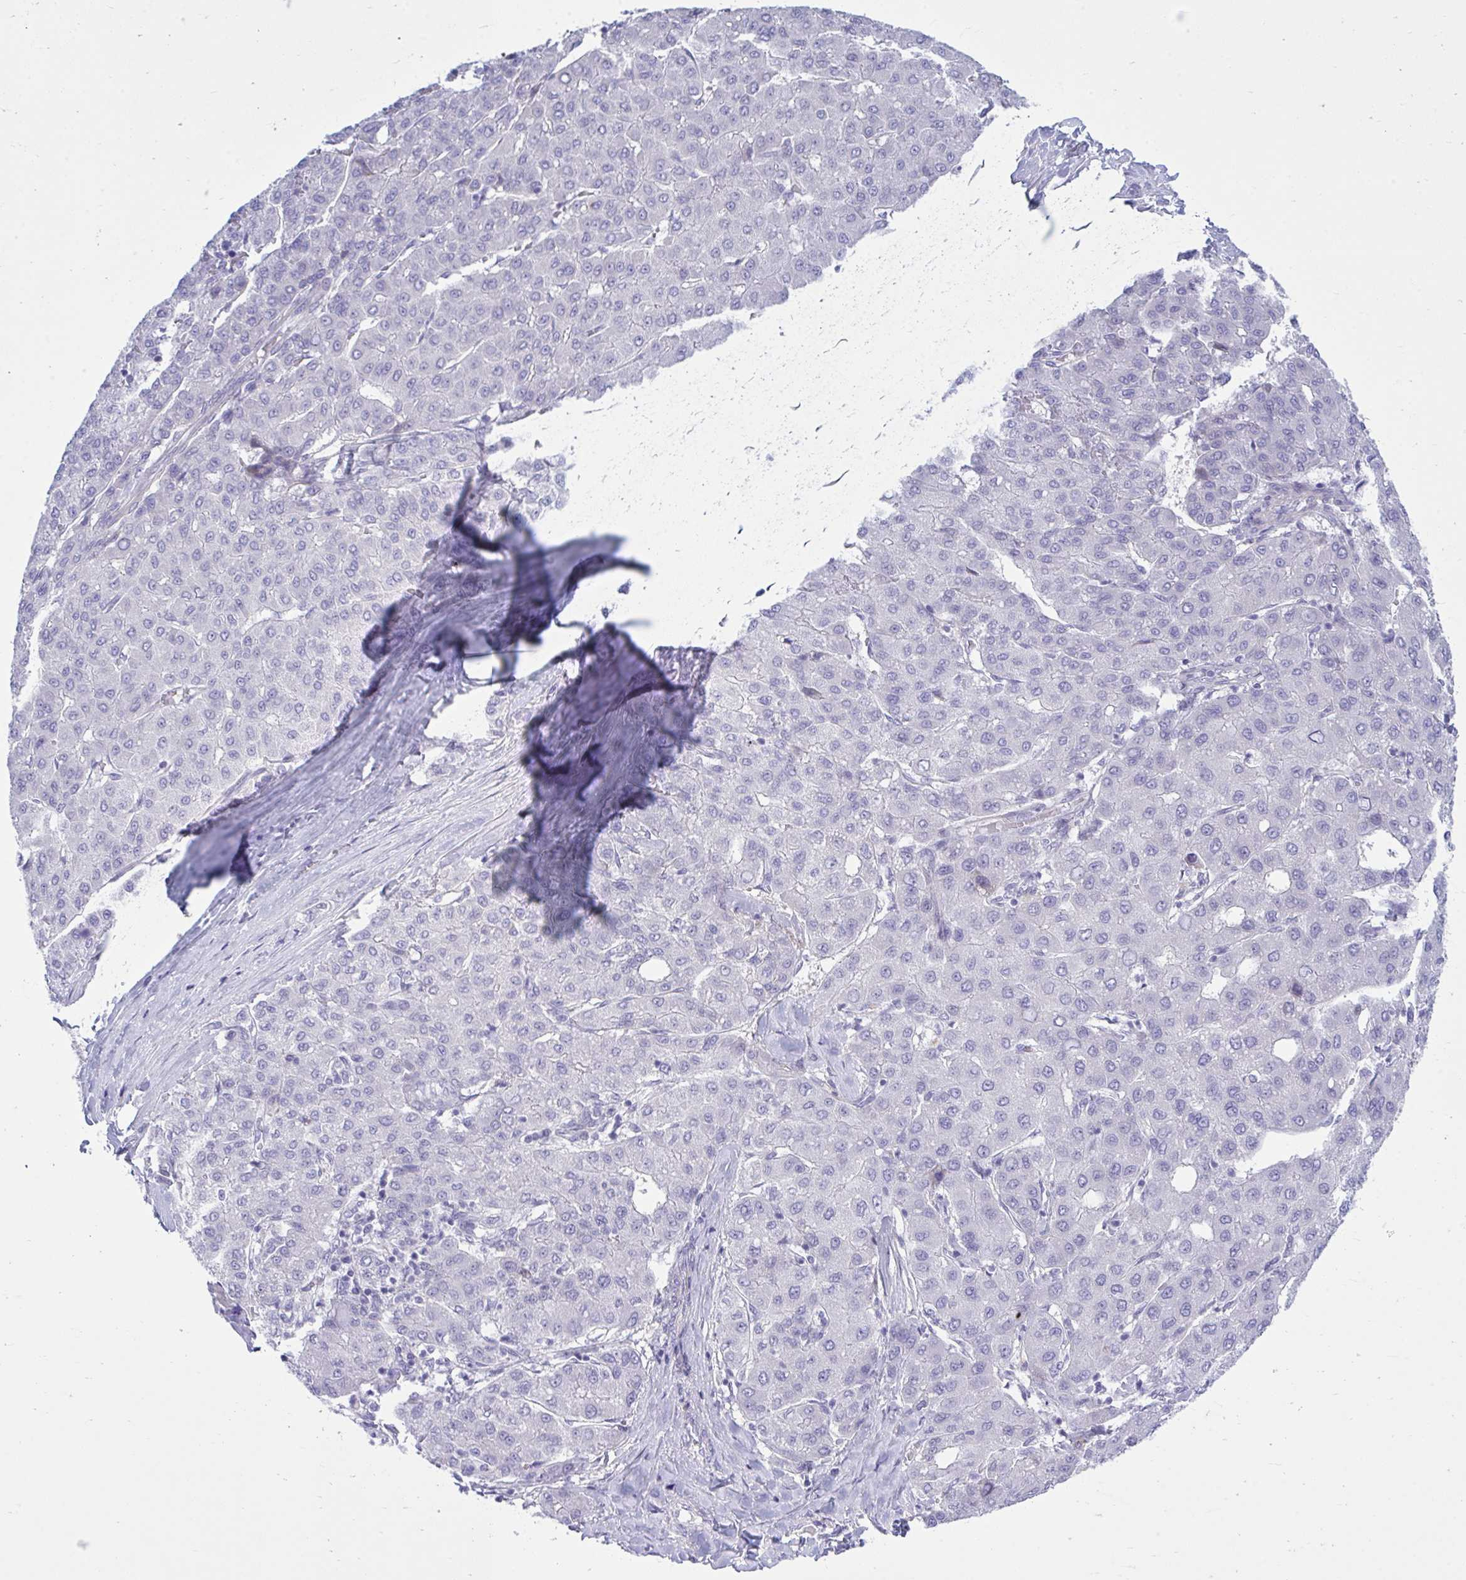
{"staining": {"intensity": "negative", "quantity": "none", "location": "none"}, "tissue": "liver cancer", "cell_type": "Tumor cells", "image_type": "cancer", "snomed": [{"axis": "morphology", "description": "Carcinoma, Hepatocellular, NOS"}, {"axis": "topography", "description": "Liver"}], "caption": "An image of liver cancer (hepatocellular carcinoma) stained for a protein demonstrates no brown staining in tumor cells. (Stains: DAB (3,3'-diaminobenzidine) IHC with hematoxylin counter stain, Microscopy: brightfield microscopy at high magnification).", "gene": "MED9", "patient": {"sex": "male", "age": 65}}